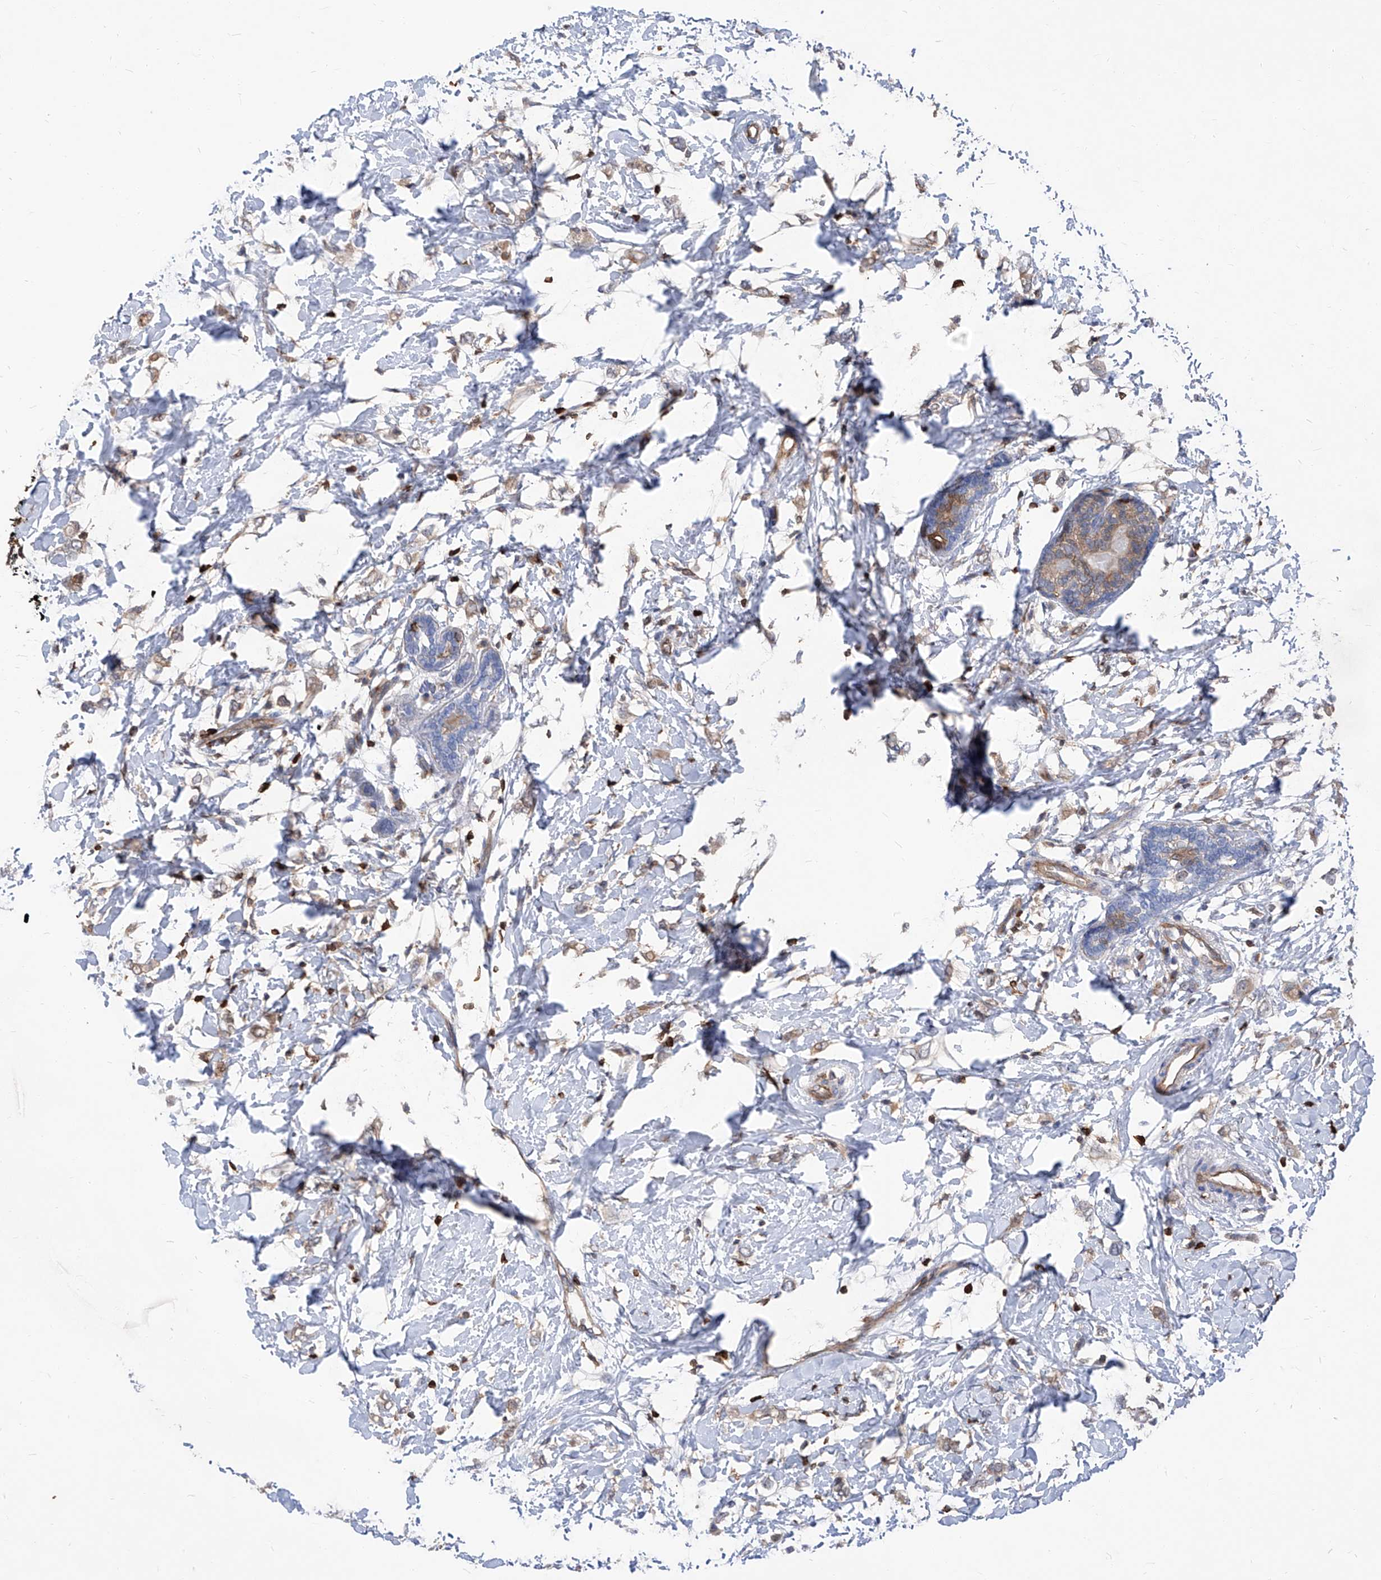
{"staining": {"intensity": "weak", "quantity": ">75%", "location": "cytoplasmic/membranous"}, "tissue": "breast cancer", "cell_type": "Tumor cells", "image_type": "cancer", "snomed": [{"axis": "morphology", "description": "Normal tissue, NOS"}, {"axis": "morphology", "description": "Lobular carcinoma"}, {"axis": "topography", "description": "Breast"}], "caption": "Immunohistochemical staining of breast cancer exhibits weak cytoplasmic/membranous protein positivity in about >75% of tumor cells. Using DAB (brown) and hematoxylin (blue) stains, captured at high magnification using brightfield microscopy.", "gene": "ABRACL", "patient": {"sex": "female", "age": 47}}